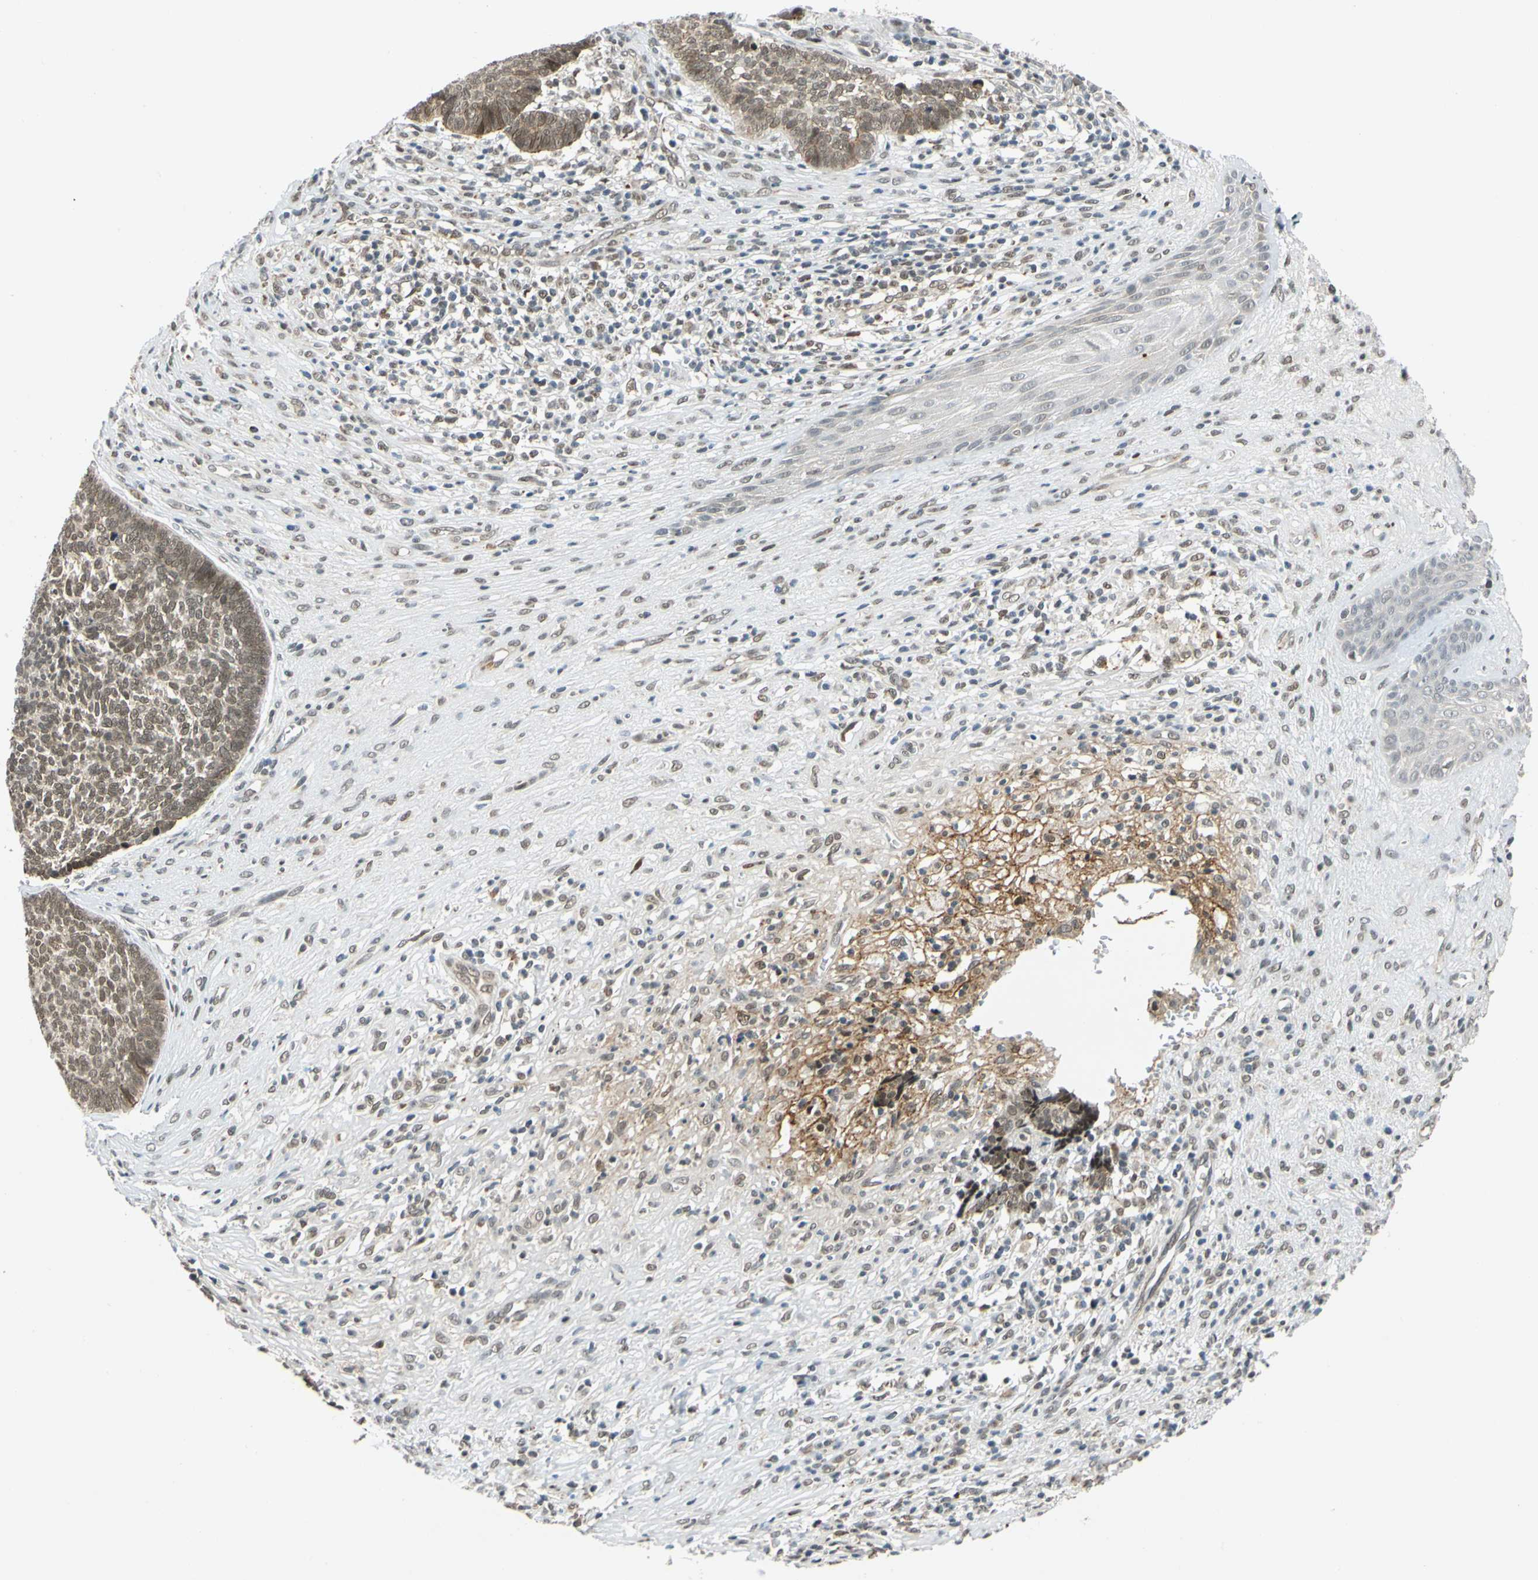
{"staining": {"intensity": "moderate", "quantity": ">75%", "location": "cytoplasmic/membranous,nuclear"}, "tissue": "skin cancer", "cell_type": "Tumor cells", "image_type": "cancer", "snomed": [{"axis": "morphology", "description": "Basal cell carcinoma"}, {"axis": "topography", "description": "Skin"}], "caption": "Immunohistochemical staining of skin cancer (basal cell carcinoma) exhibits medium levels of moderate cytoplasmic/membranous and nuclear protein expression in about >75% of tumor cells.", "gene": "POGZ", "patient": {"sex": "male", "age": 84}}